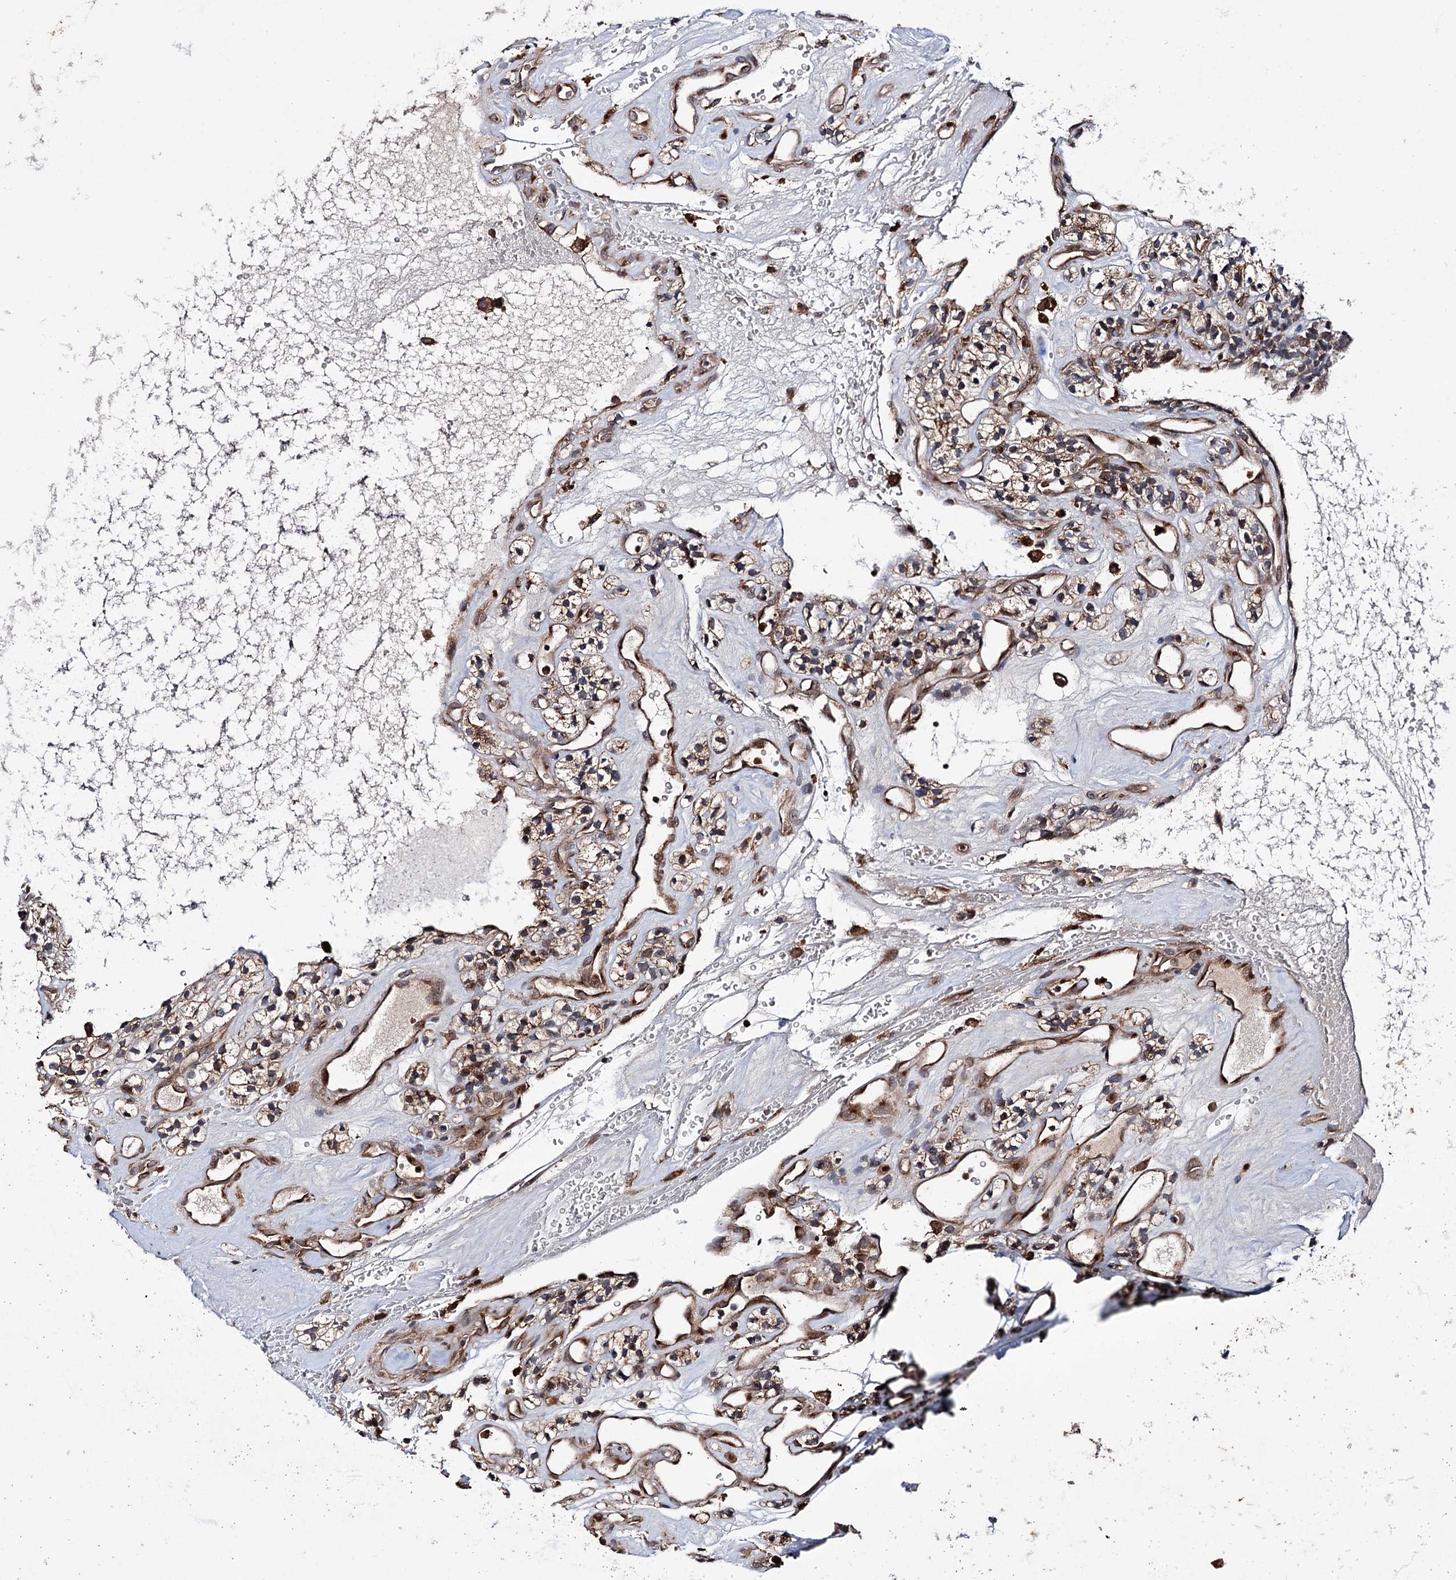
{"staining": {"intensity": "moderate", "quantity": ">75%", "location": "cytoplasmic/membranous"}, "tissue": "renal cancer", "cell_type": "Tumor cells", "image_type": "cancer", "snomed": [{"axis": "morphology", "description": "Adenocarcinoma, NOS"}, {"axis": "topography", "description": "Kidney"}], "caption": "The micrograph shows immunohistochemical staining of renal cancer (adenocarcinoma). There is moderate cytoplasmic/membranous positivity is identified in approximately >75% of tumor cells.", "gene": "PTPN3", "patient": {"sex": "female", "age": 57}}